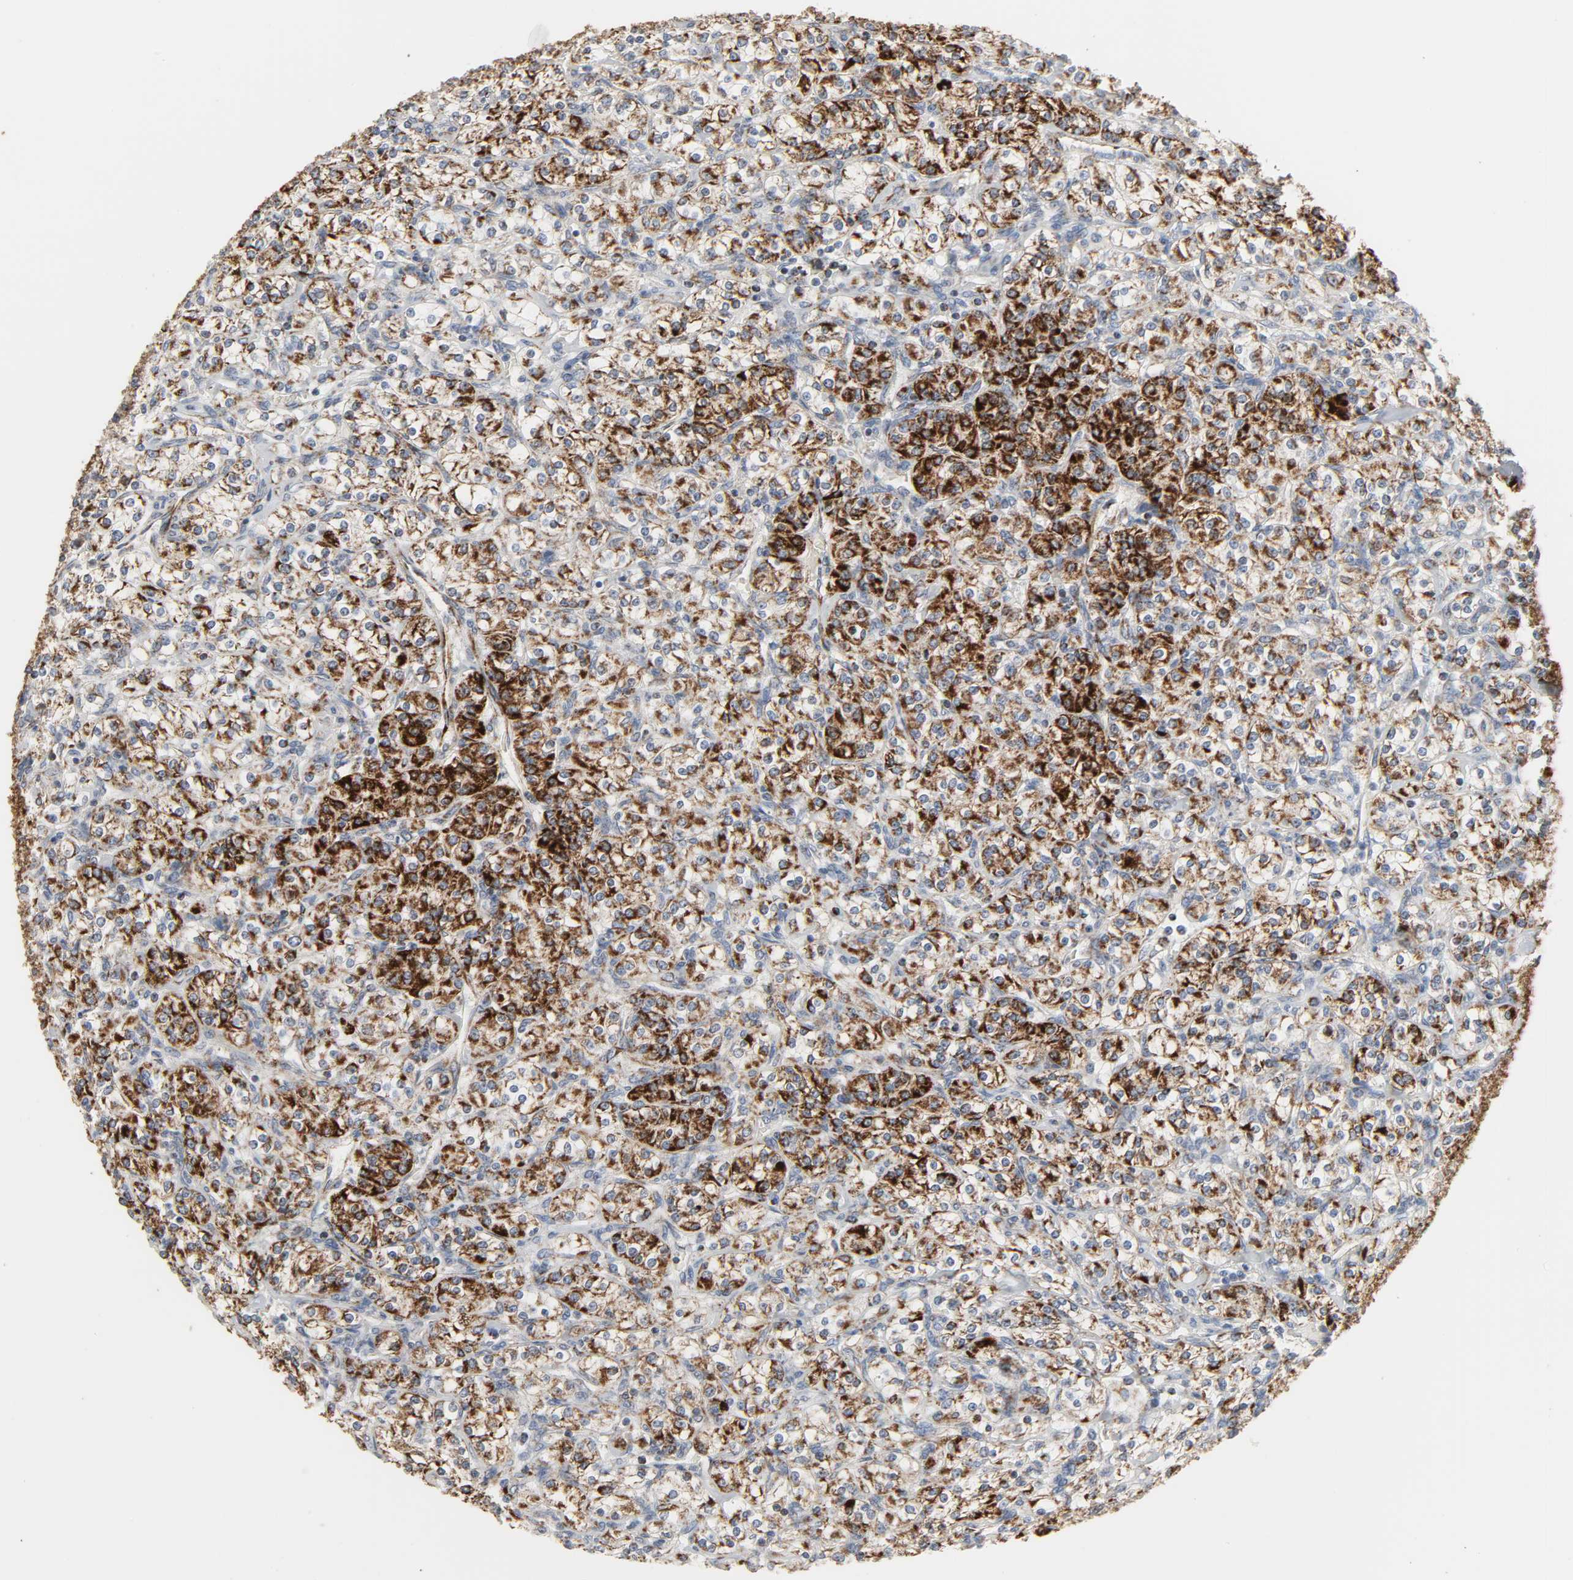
{"staining": {"intensity": "strong", "quantity": "25%-75%", "location": "cytoplasmic/membranous"}, "tissue": "renal cancer", "cell_type": "Tumor cells", "image_type": "cancer", "snomed": [{"axis": "morphology", "description": "Adenocarcinoma, NOS"}, {"axis": "topography", "description": "Kidney"}], "caption": "A high-resolution photomicrograph shows IHC staining of renal cancer, which reveals strong cytoplasmic/membranous expression in approximately 25%-75% of tumor cells. The staining is performed using DAB brown chromogen to label protein expression. The nuclei are counter-stained blue using hematoxylin.", "gene": "ACAT1", "patient": {"sex": "male", "age": 77}}